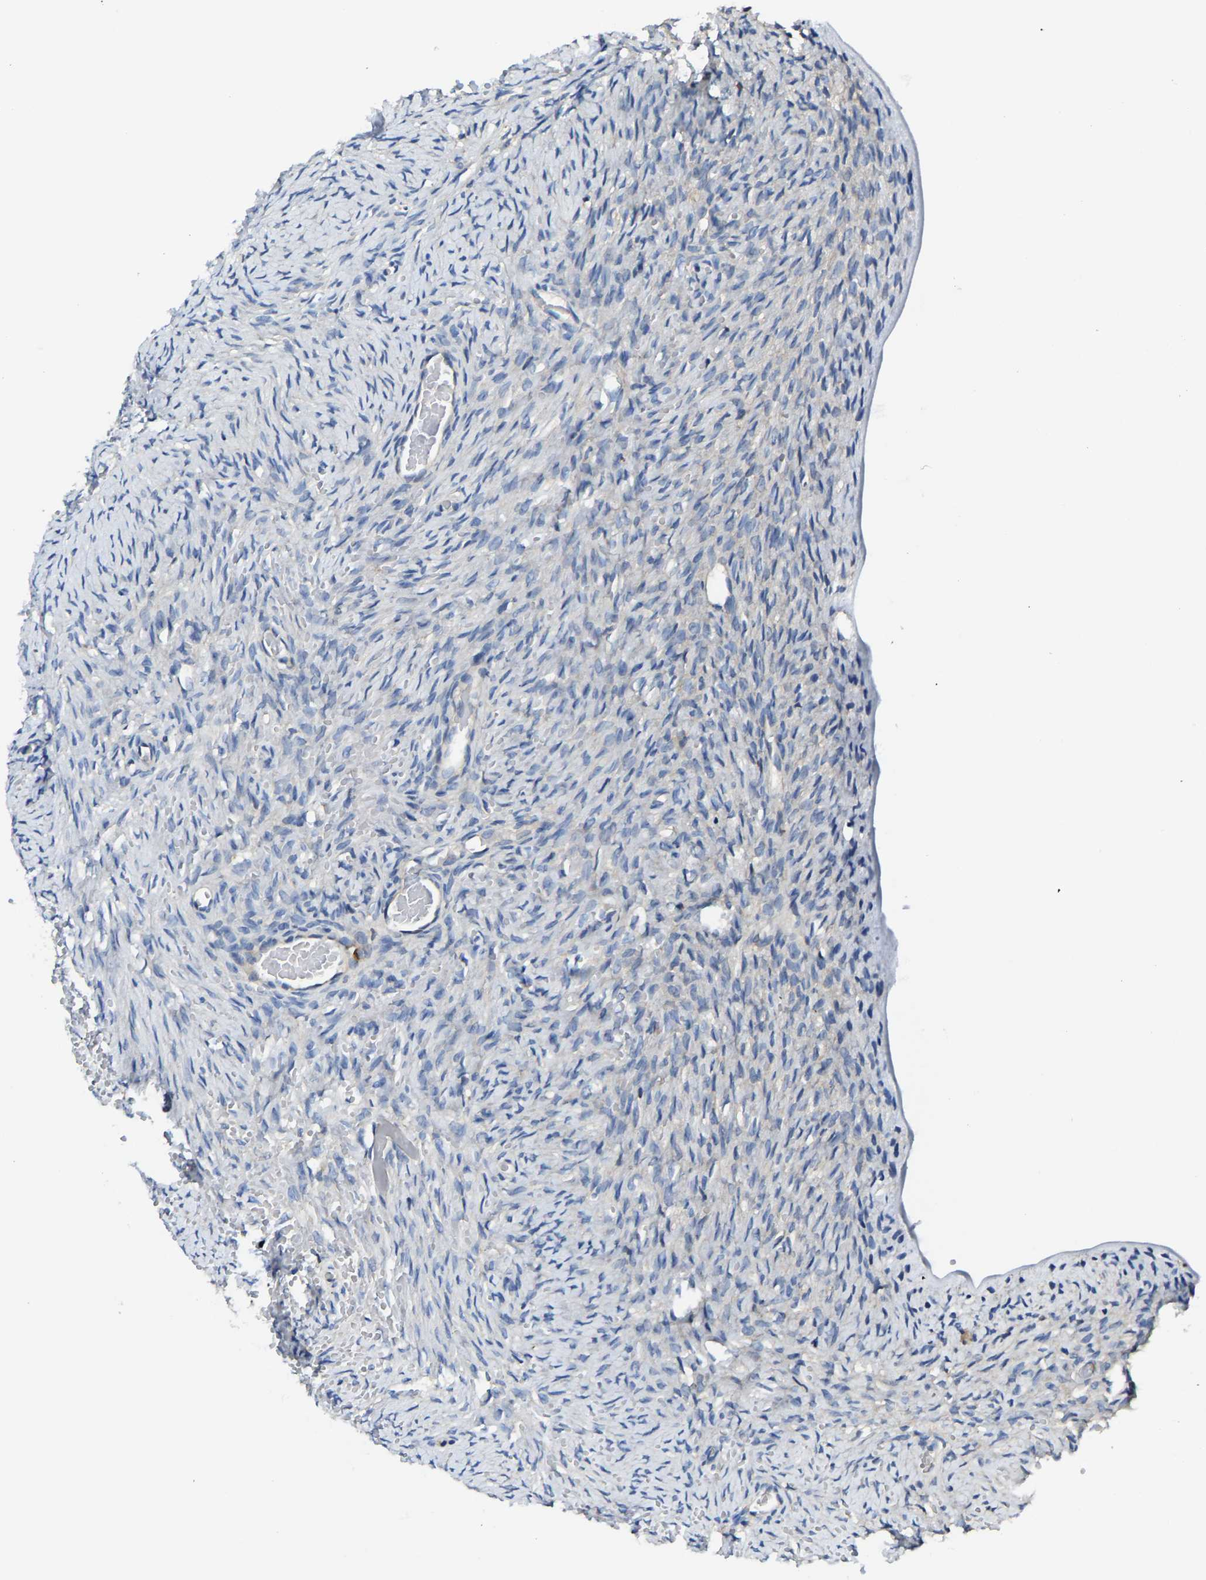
{"staining": {"intensity": "weak", "quantity": ">75%", "location": "cytoplasmic/membranous"}, "tissue": "ovary", "cell_type": "Follicle cells", "image_type": "normal", "snomed": [{"axis": "morphology", "description": "Normal tissue, NOS"}, {"axis": "topography", "description": "Ovary"}], "caption": "Human ovary stained with a brown dye shows weak cytoplasmic/membranous positive staining in about >75% of follicle cells.", "gene": "TRAF6", "patient": {"sex": "female", "age": 27}}